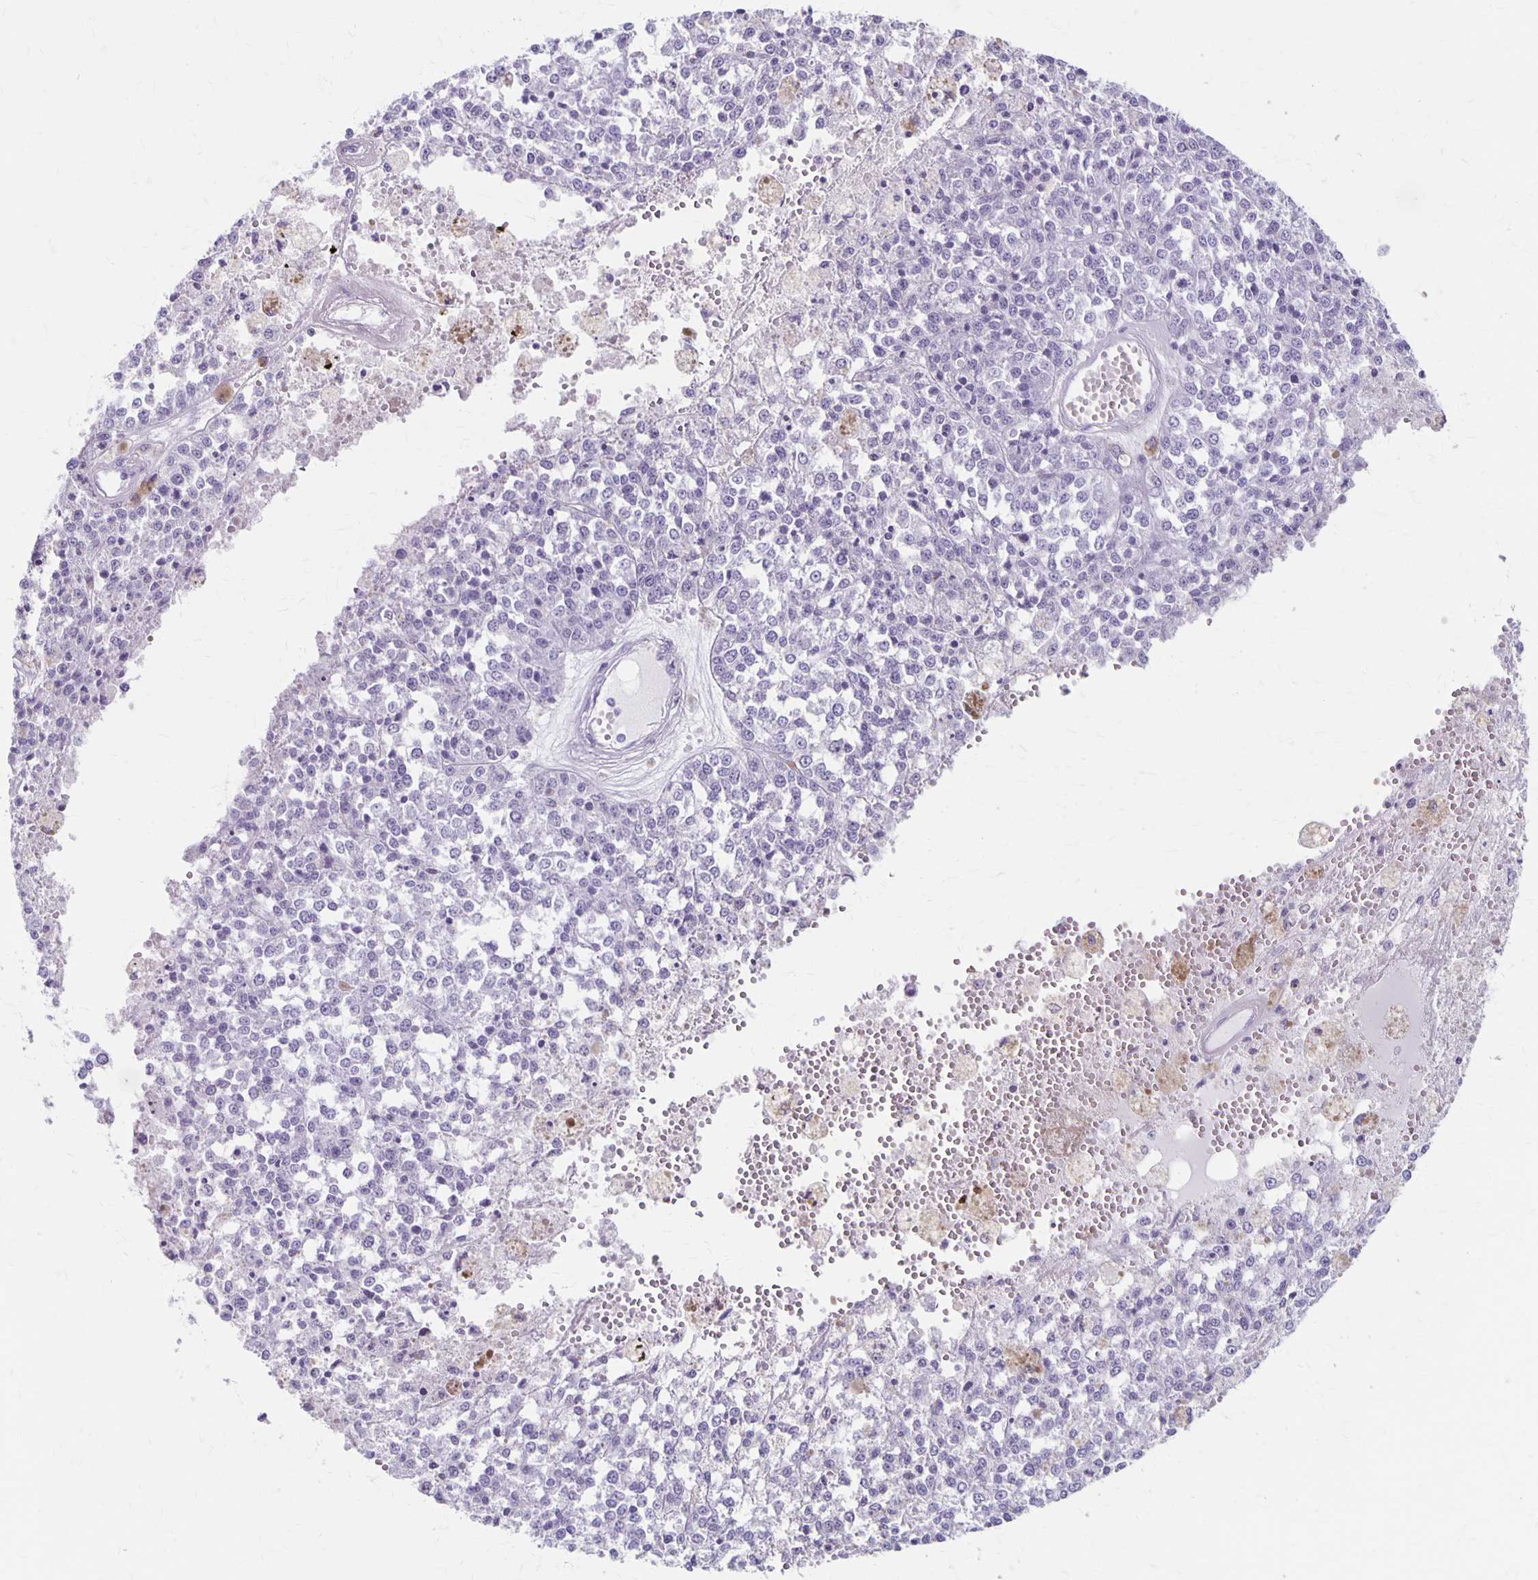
{"staining": {"intensity": "negative", "quantity": "none", "location": "none"}, "tissue": "melanoma", "cell_type": "Tumor cells", "image_type": "cancer", "snomed": [{"axis": "morphology", "description": "Malignant melanoma, Metastatic site"}, {"axis": "topography", "description": "Lymph node"}], "caption": "Immunohistochemical staining of human melanoma displays no significant positivity in tumor cells. (DAB IHC visualized using brightfield microscopy, high magnification).", "gene": "MAGEC2", "patient": {"sex": "female", "age": 64}}